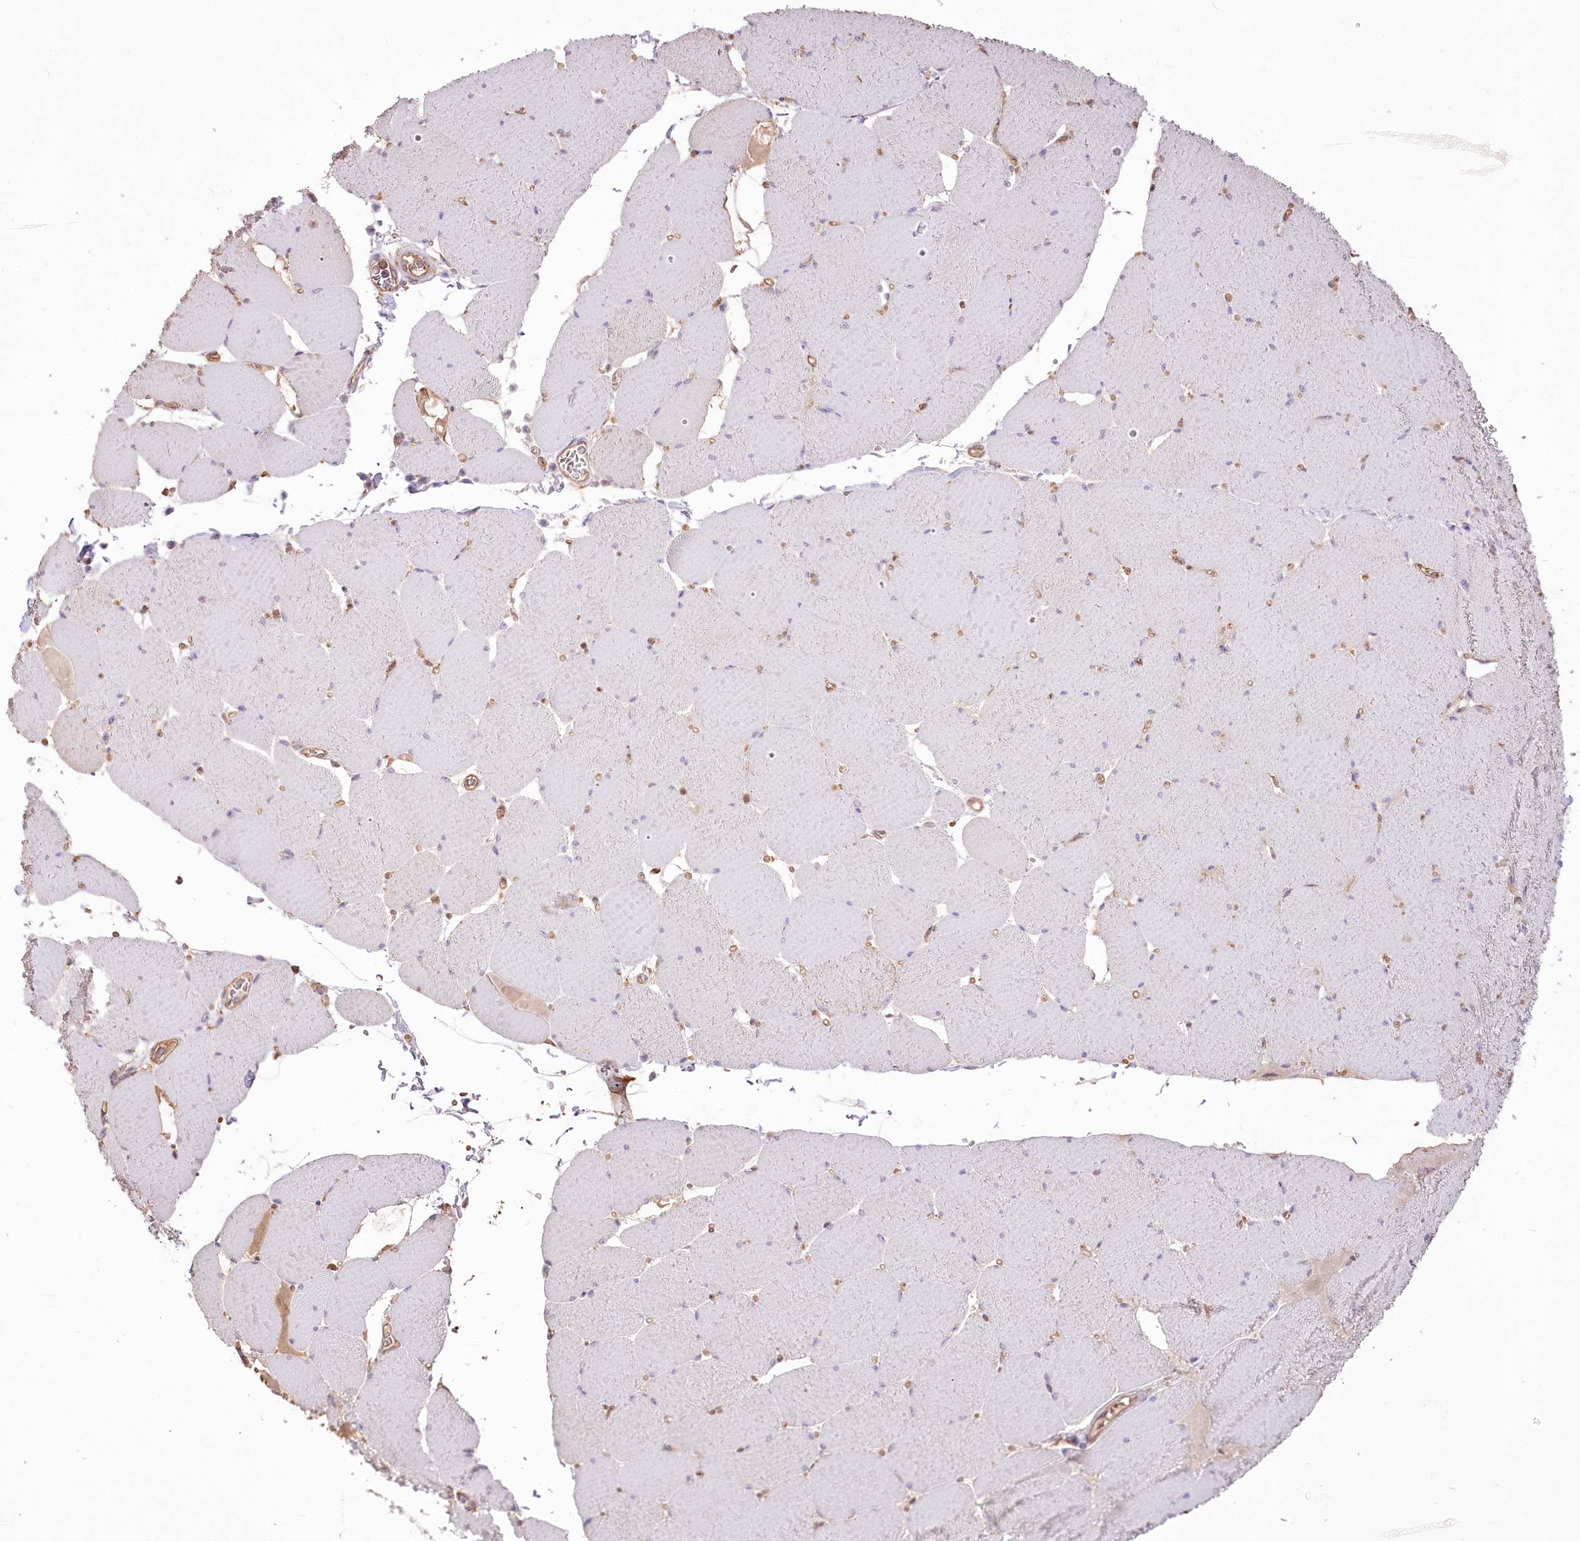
{"staining": {"intensity": "negative", "quantity": "none", "location": "none"}, "tissue": "skeletal muscle", "cell_type": "Myocytes", "image_type": "normal", "snomed": [{"axis": "morphology", "description": "Normal tissue, NOS"}, {"axis": "topography", "description": "Skeletal muscle"}, {"axis": "topography", "description": "Head-Neck"}], "caption": "Immunohistochemical staining of normal skeletal muscle reveals no significant expression in myocytes.", "gene": "R3HDM2", "patient": {"sex": "male", "age": 66}}